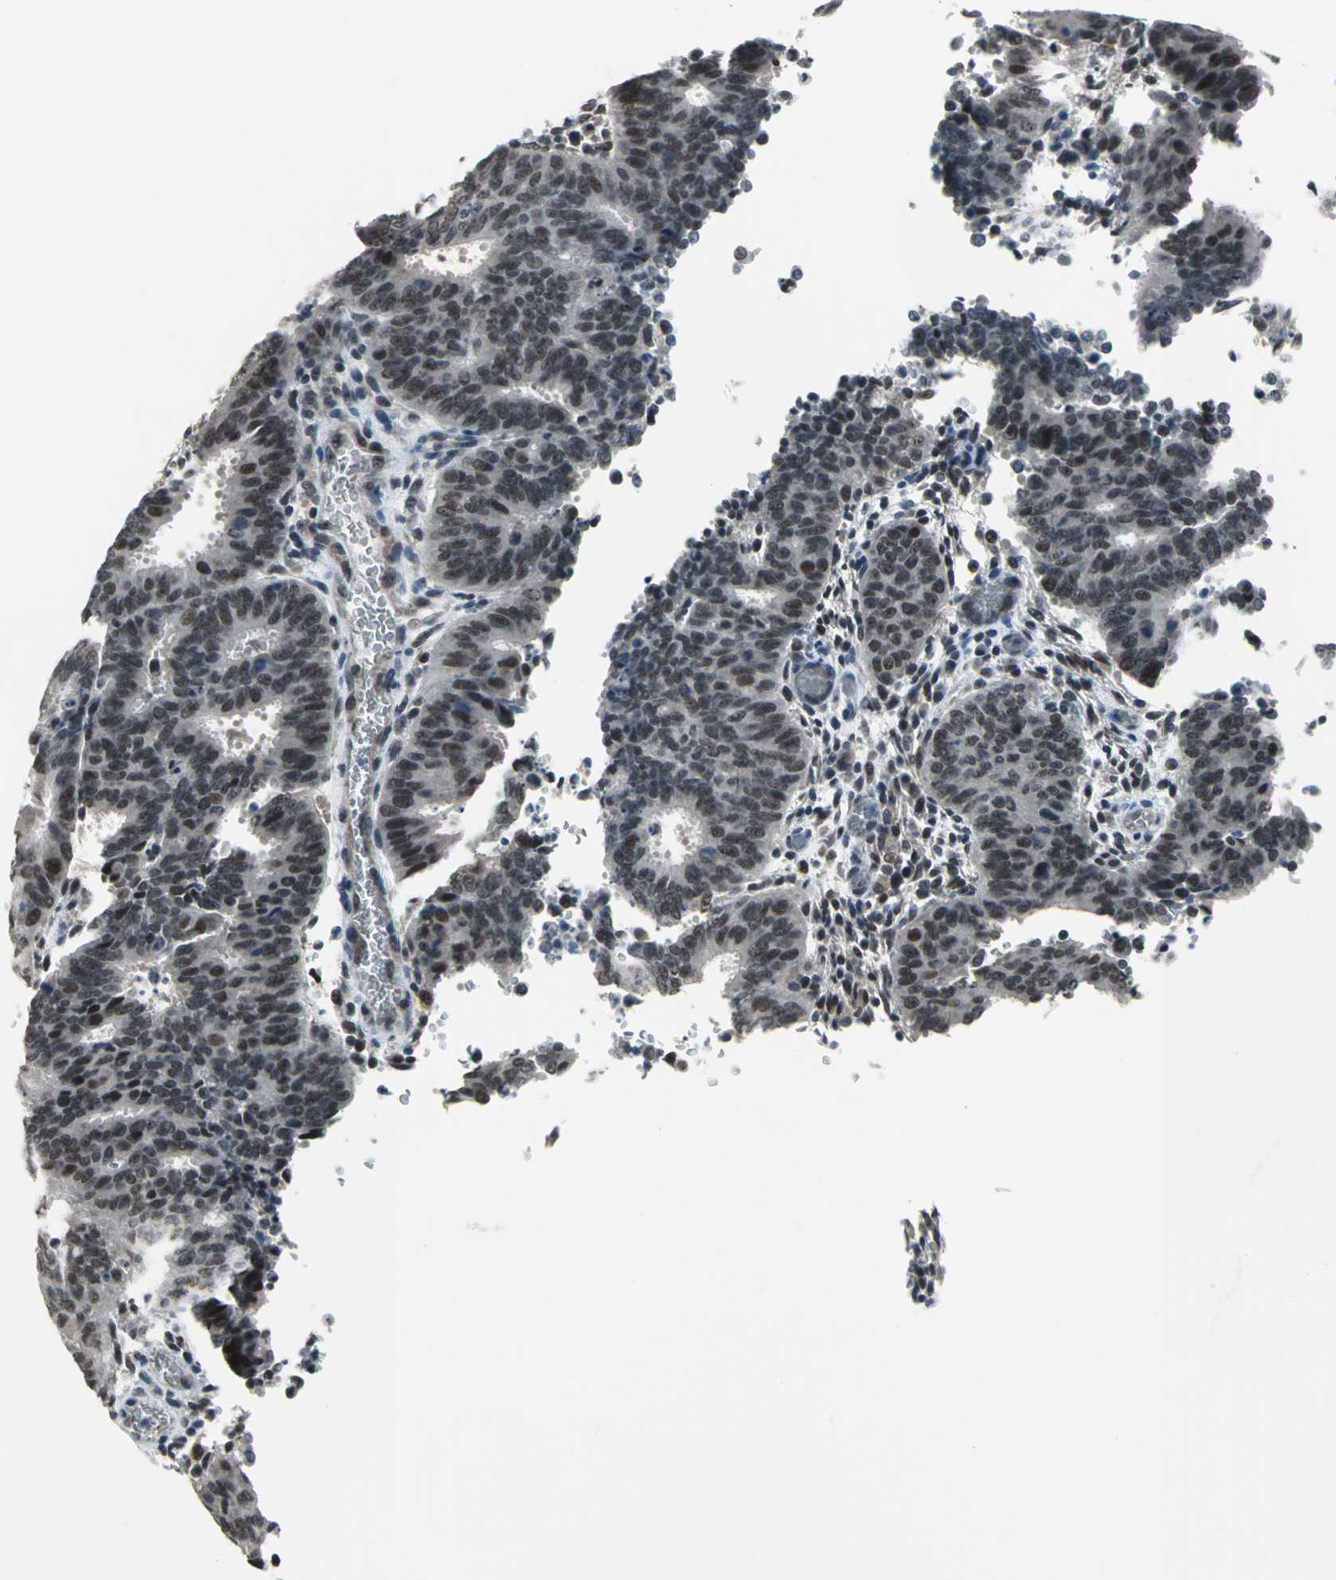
{"staining": {"intensity": "moderate", "quantity": "25%-75%", "location": "nuclear"}, "tissue": "cervical cancer", "cell_type": "Tumor cells", "image_type": "cancer", "snomed": [{"axis": "morphology", "description": "Adenocarcinoma, NOS"}, {"axis": "topography", "description": "Cervix"}], "caption": "Human adenocarcinoma (cervical) stained with a protein marker reveals moderate staining in tumor cells.", "gene": "GLI3", "patient": {"sex": "female", "age": 44}}